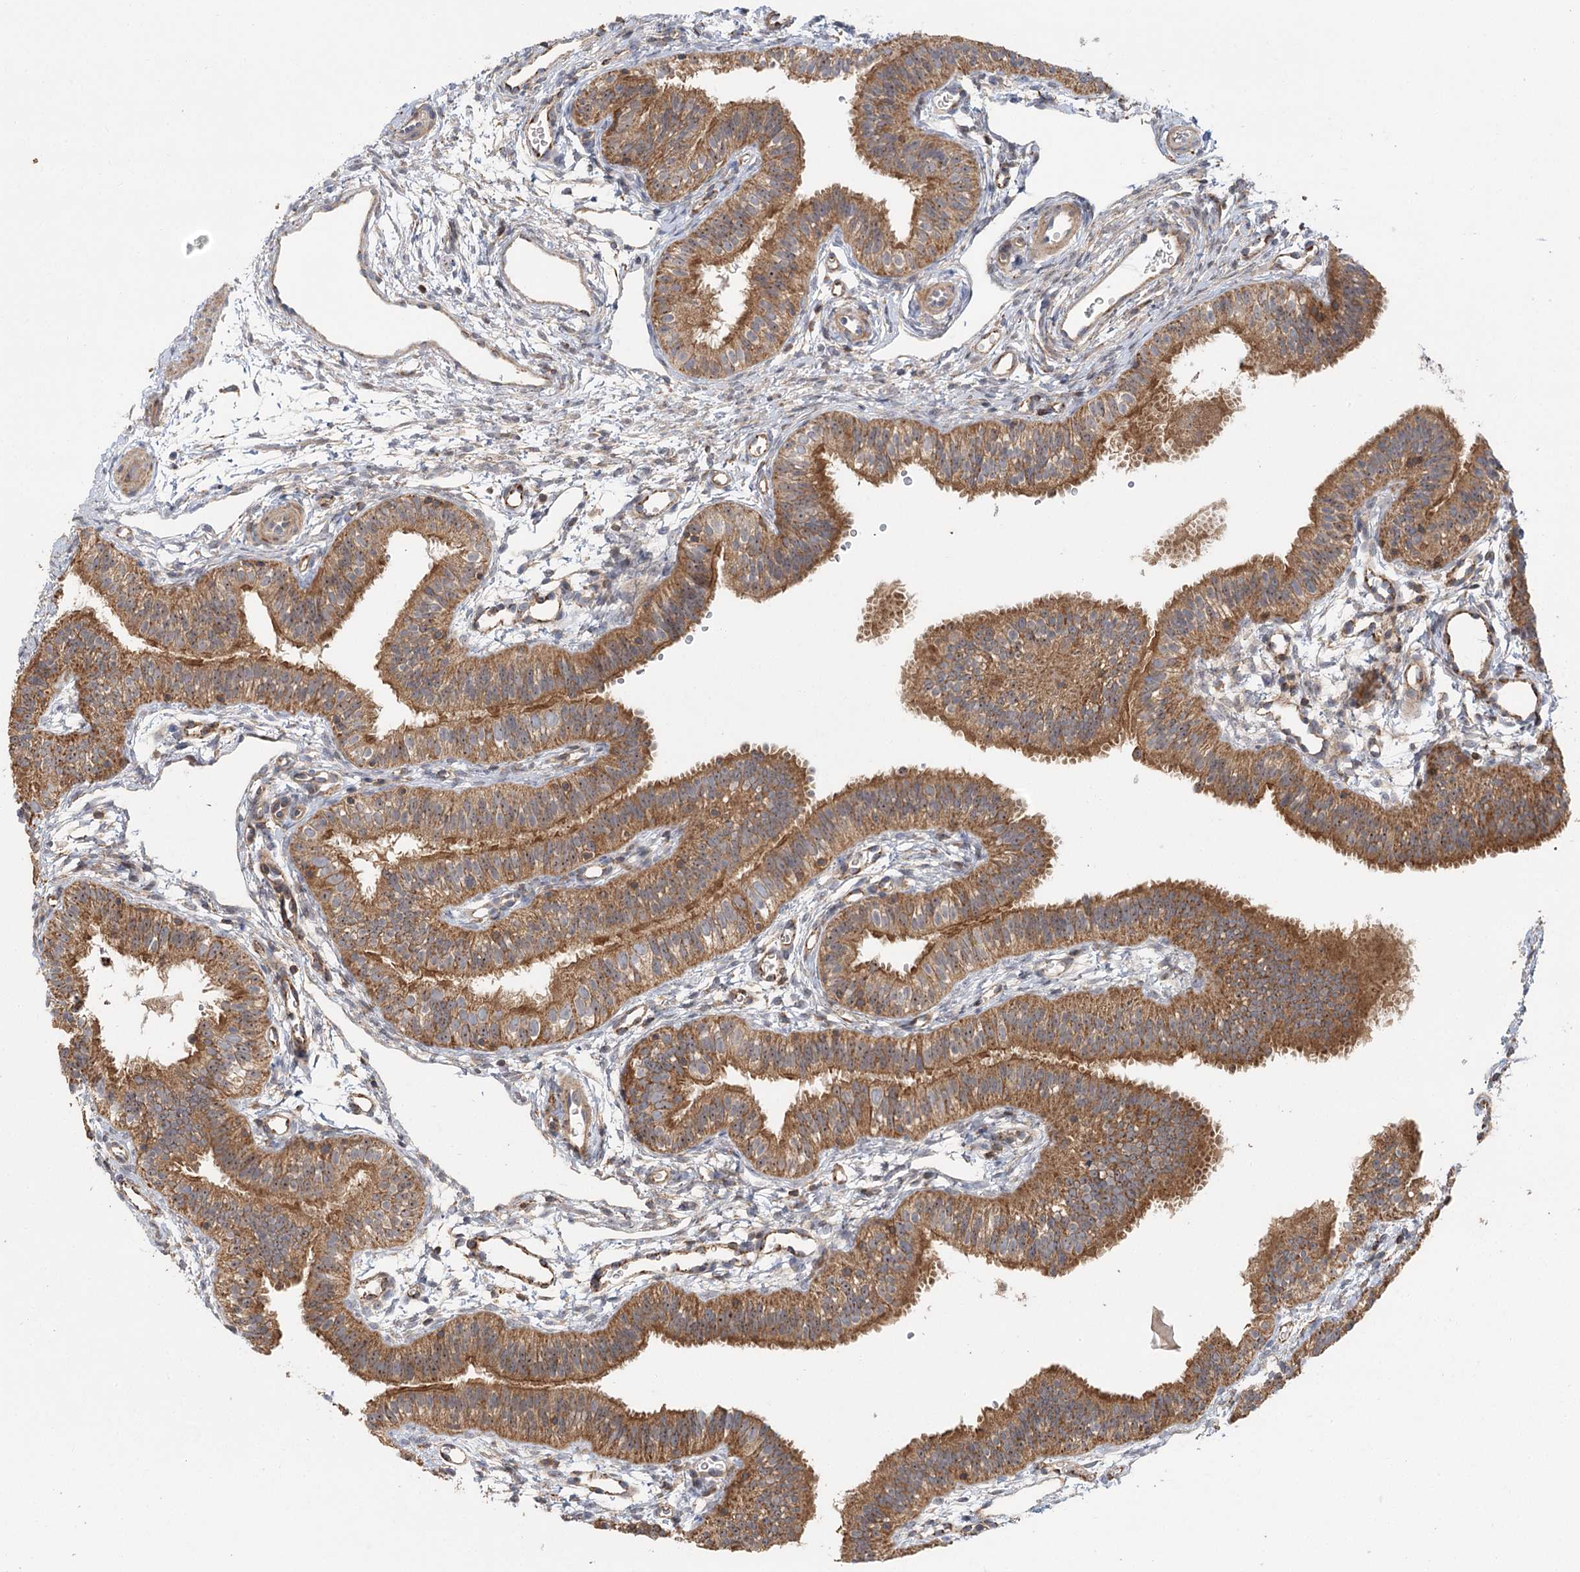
{"staining": {"intensity": "moderate", "quantity": ">75%", "location": "cytoplasmic/membranous,nuclear"}, "tissue": "fallopian tube", "cell_type": "Glandular cells", "image_type": "normal", "snomed": [{"axis": "morphology", "description": "Normal tissue, NOS"}, {"axis": "topography", "description": "Fallopian tube"}], "caption": "Glandular cells demonstrate medium levels of moderate cytoplasmic/membranous,nuclear staining in about >75% of cells in unremarkable fallopian tube.", "gene": "ENSG00000273217", "patient": {"sex": "female", "age": 35}}